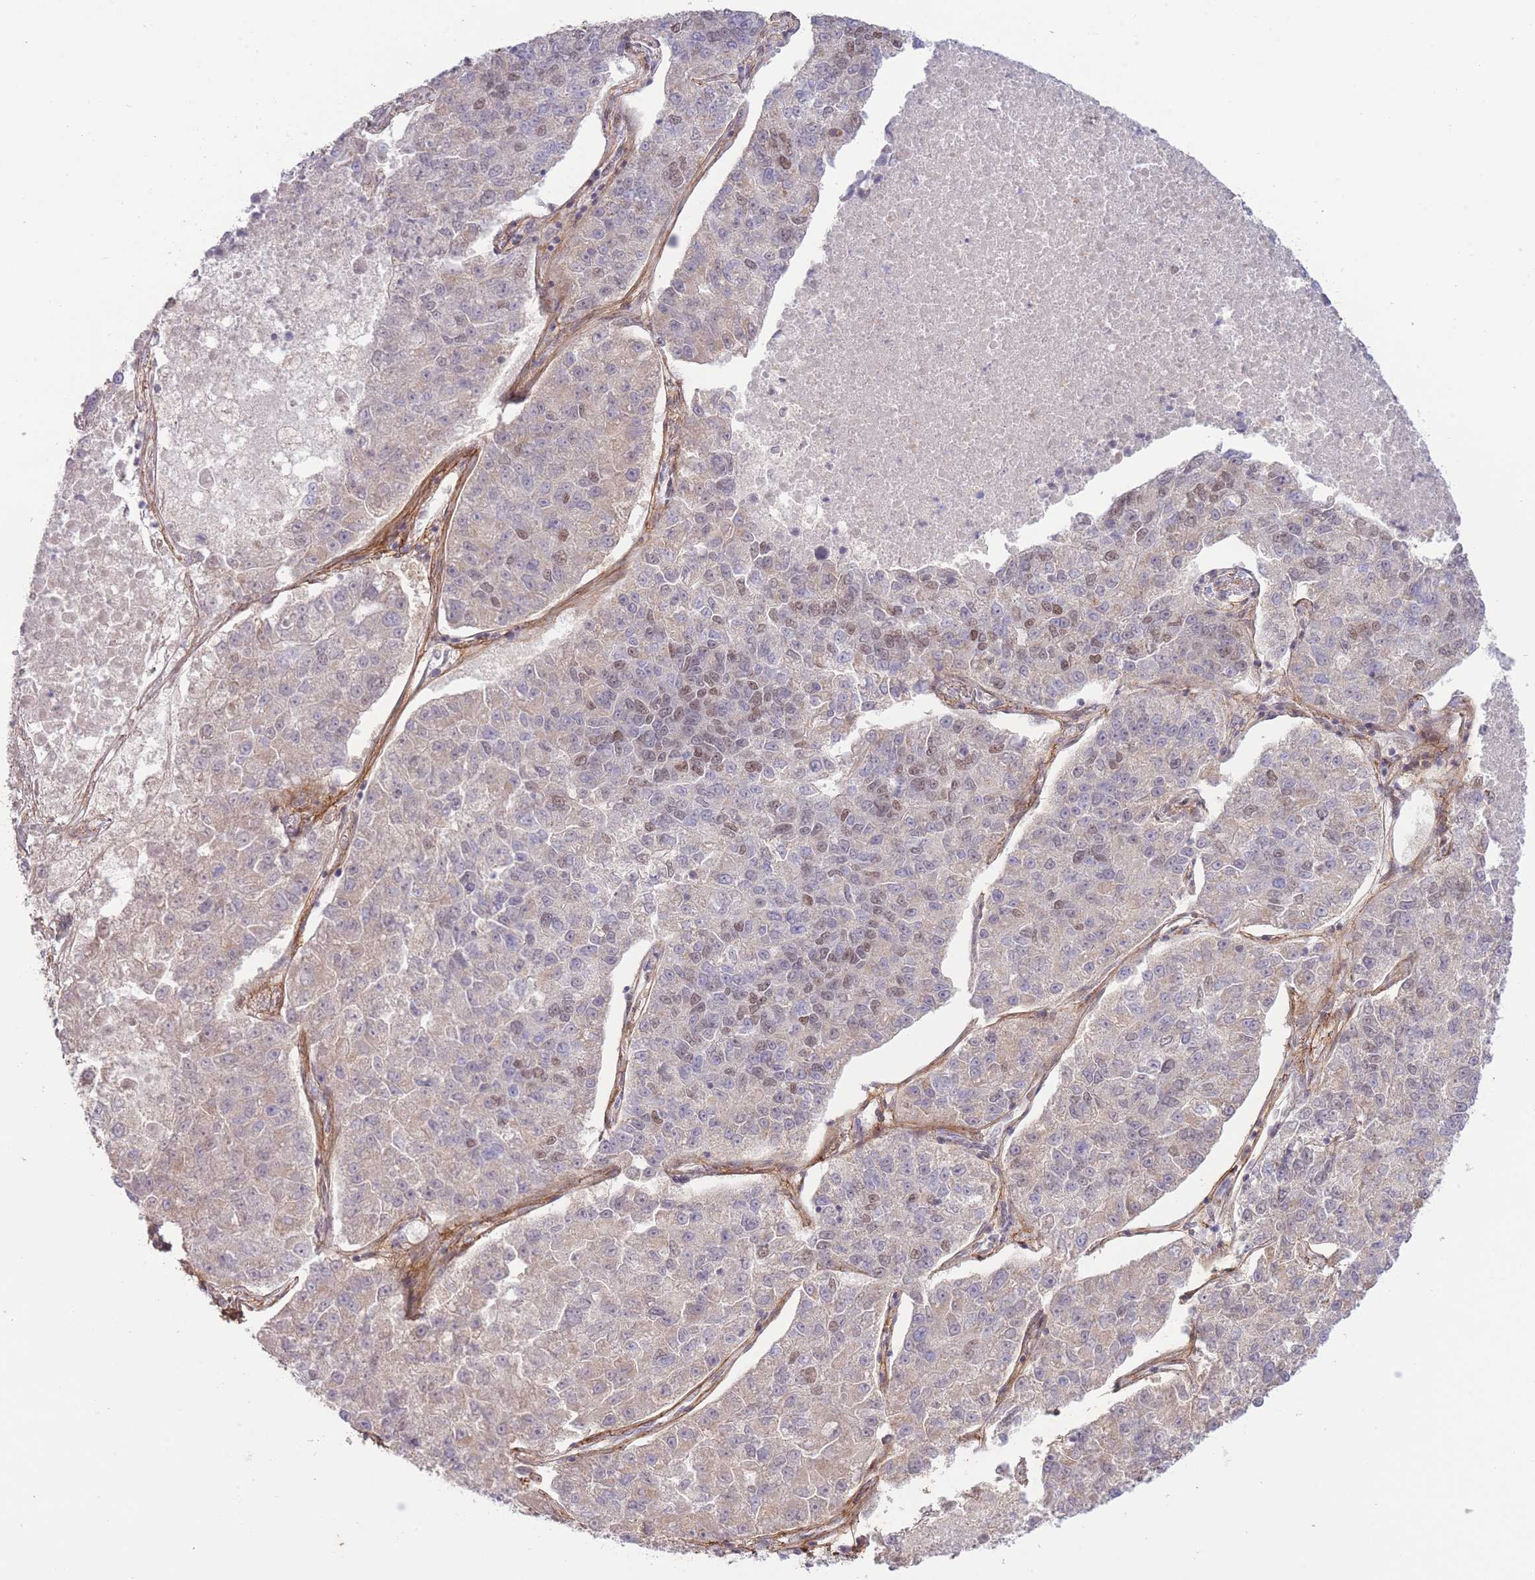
{"staining": {"intensity": "moderate", "quantity": "25%-75%", "location": "nuclear"}, "tissue": "lung cancer", "cell_type": "Tumor cells", "image_type": "cancer", "snomed": [{"axis": "morphology", "description": "Adenocarcinoma, NOS"}, {"axis": "topography", "description": "Lung"}], "caption": "Moderate nuclear expression for a protein is appreciated in approximately 25%-75% of tumor cells of lung adenocarcinoma using IHC.", "gene": "CARD8", "patient": {"sex": "male", "age": 49}}